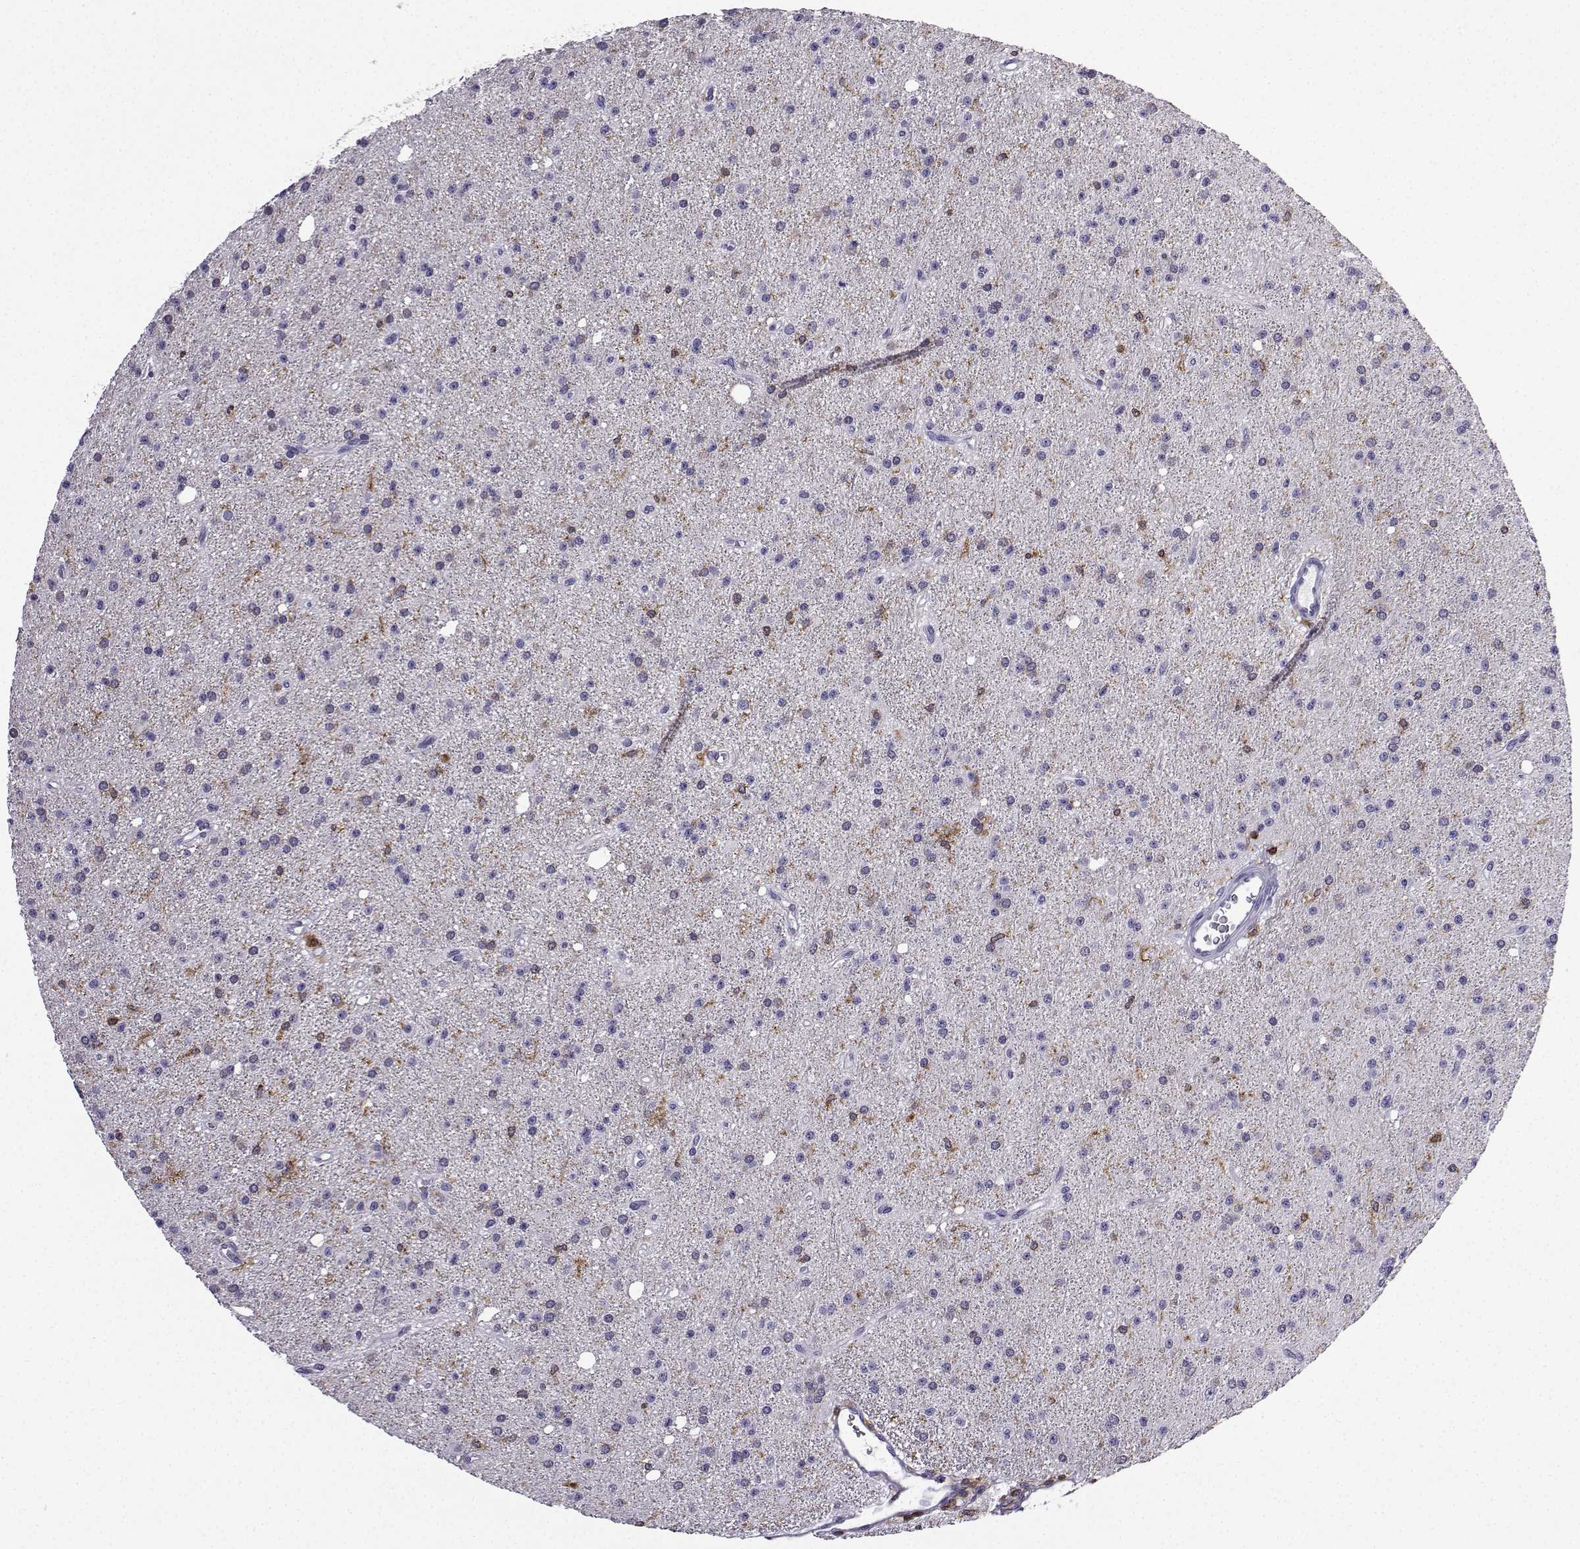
{"staining": {"intensity": "negative", "quantity": "none", "location": "none"}, "tissue": "glioma", "cell_type": "Tumor cells", "image_type": "cancer", "snomed": [{"axis": "morphology", "description": "Glioma, malignant, Low grade"}, {"axis": "topography", "description": "Brain"}], "caption": "Immunohistochemical staining of human malignant glioma (low-grade) exhibits no significant positivity in tumor cells.", "gene": "DOCK10", "patient": {"sex": "male", "age": 27}}